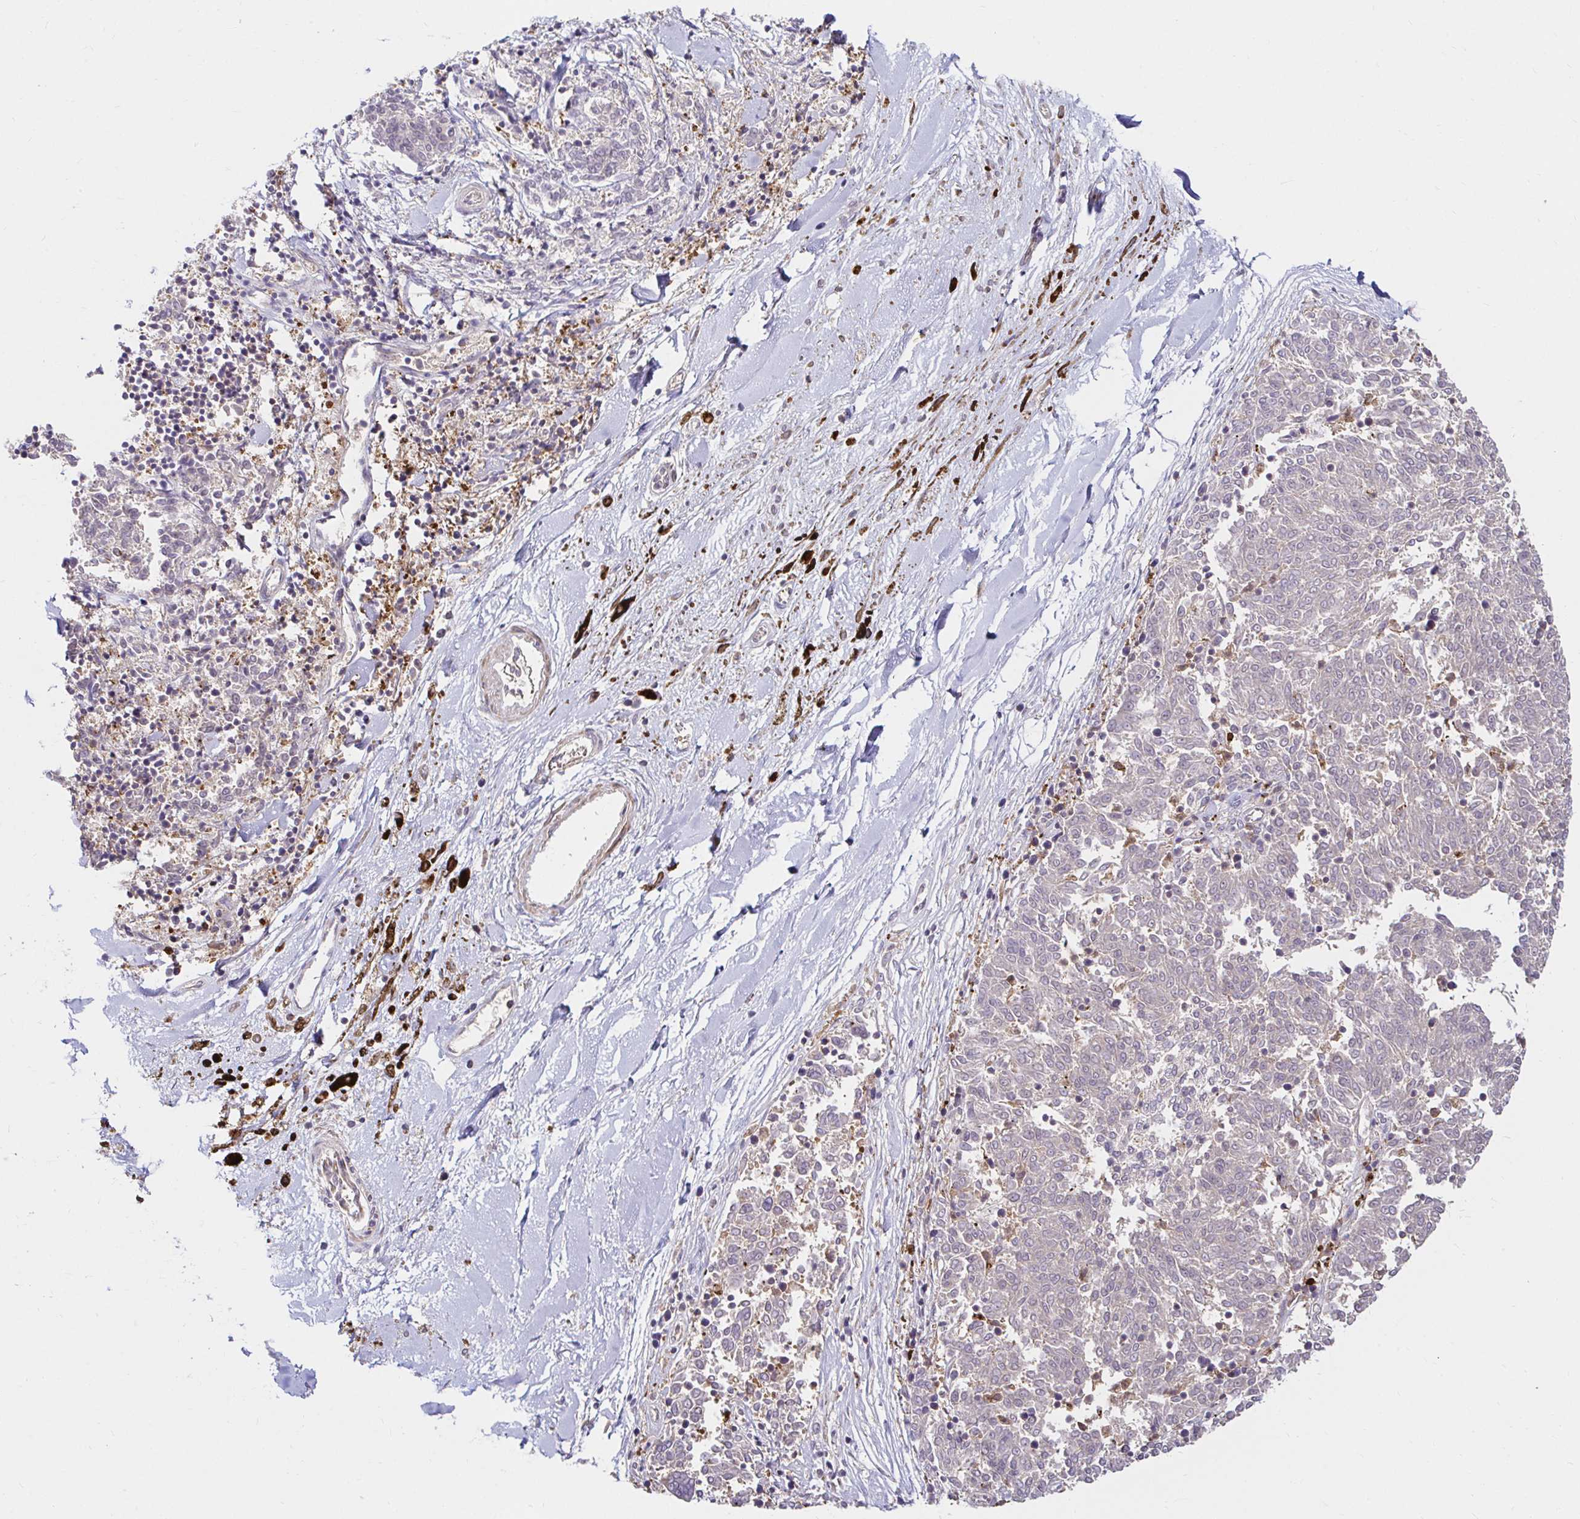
{"staining": {"intensity": "negative", "quantity": "none", "location": "none"}, "tissue": "melanoma", "cell_type": "Tumor cells", "image_type": "cancer", "snomed": [{"axis": "morphology", "description": "Malignant melanoma, NOS"}, {"axis": "topography", "description": "Skin"}], "caption": "The image demonstrates no staining of tumor cells in melanoma.", "gene": "PYCARD", "patient": {"sex": "female", "age": 72}}